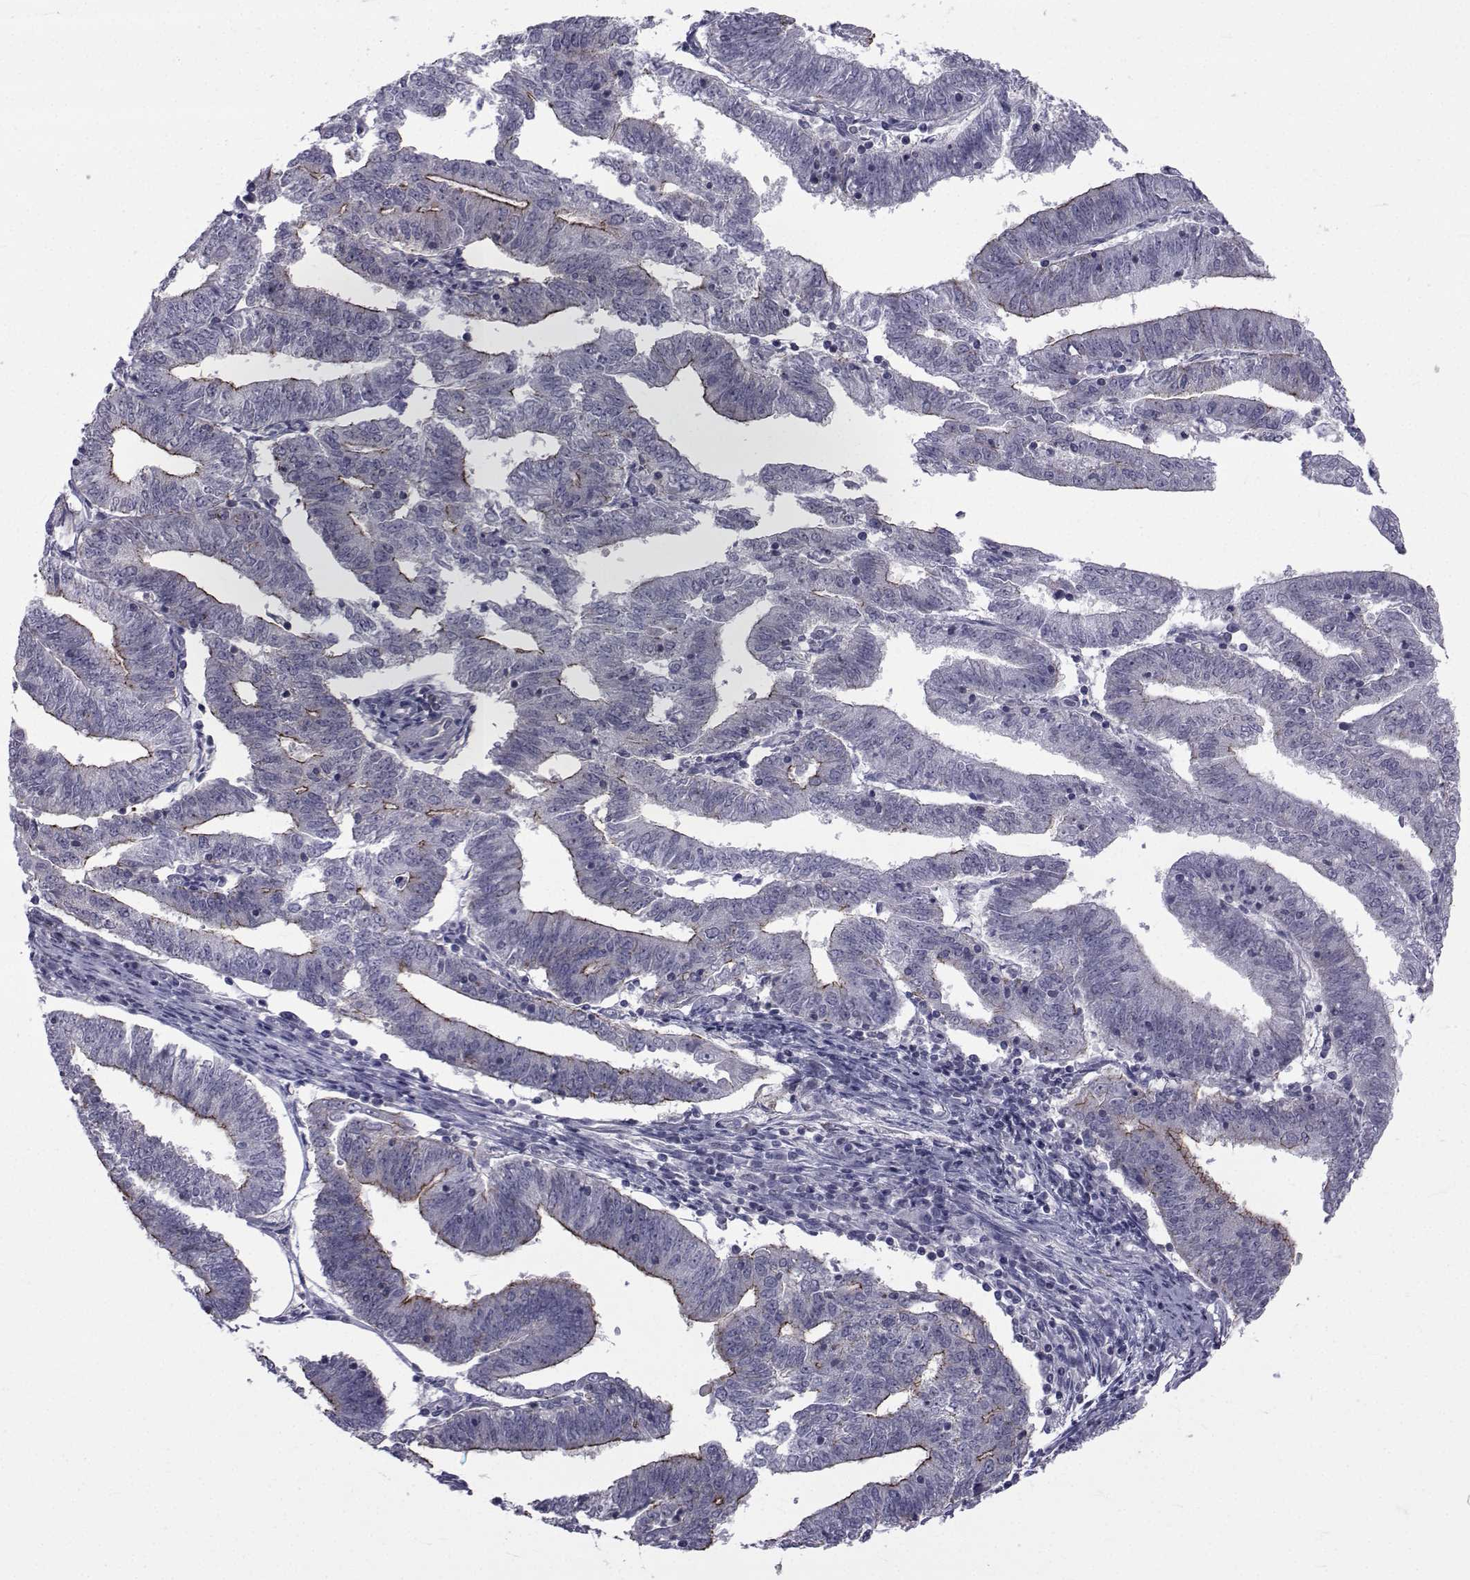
{"staining": {"intensity": "strong", "quantity": "<25%", "location": "cytoplasmic/membranous"}, "tissue": "endometrial cancer", "cell_type": "Tumor cells", "image_type": "cancer", "snomed": [{"axis": "morphology", "description": "Adenocarcinoma, NOS"}, {"axis": "topography", "description": "Endometrium"}], "caption": "Endometrial adenocarcinoma stained for a protein exhibits strong cytoplasmic/membranous positivity in tumor cells.", "gene": "SLC30A10", "patient": {"sex": "female", "age": 82}}